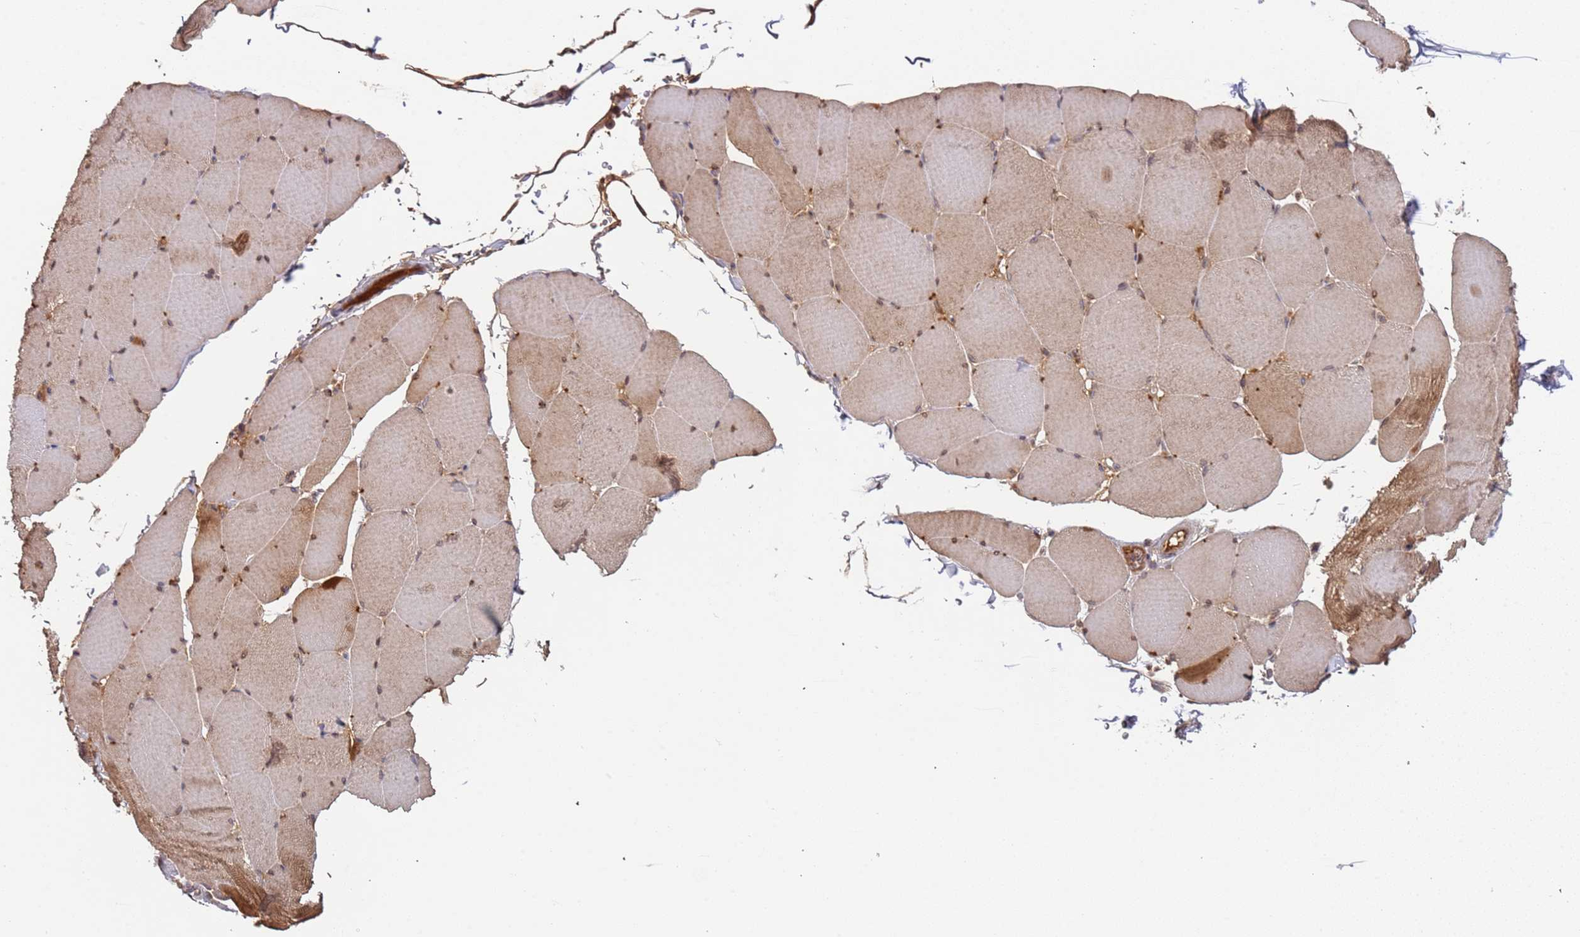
{"staining": {"intensity": "moderate", "quantity": "25%-75%", "location": "cytoplasmic/membranous"}, "tissue": "skeletal muscle", "cell_type": "Myocytes", "image_type": "normal", "snomed": [{"axis": "morphology", "description": "Normal tissue, NOS"}, {"axis": "topography", "description": "Skeletal muscle"}, {"axis": "topography", "description": "Head-Neck"}], "caption": "Skeletal muscle stained with DAB immunohistochemistry reveals medium levels of moderate cytoplasmic/membranous expression in approximately 25%-75% of myocytes. The staining was performed using DAB, with brown indicating positive protein expression. Nuclei are stained blue with hematoxylin.", "gene": "OR5A2", "patient": {"sex": "male", "age": 66}}